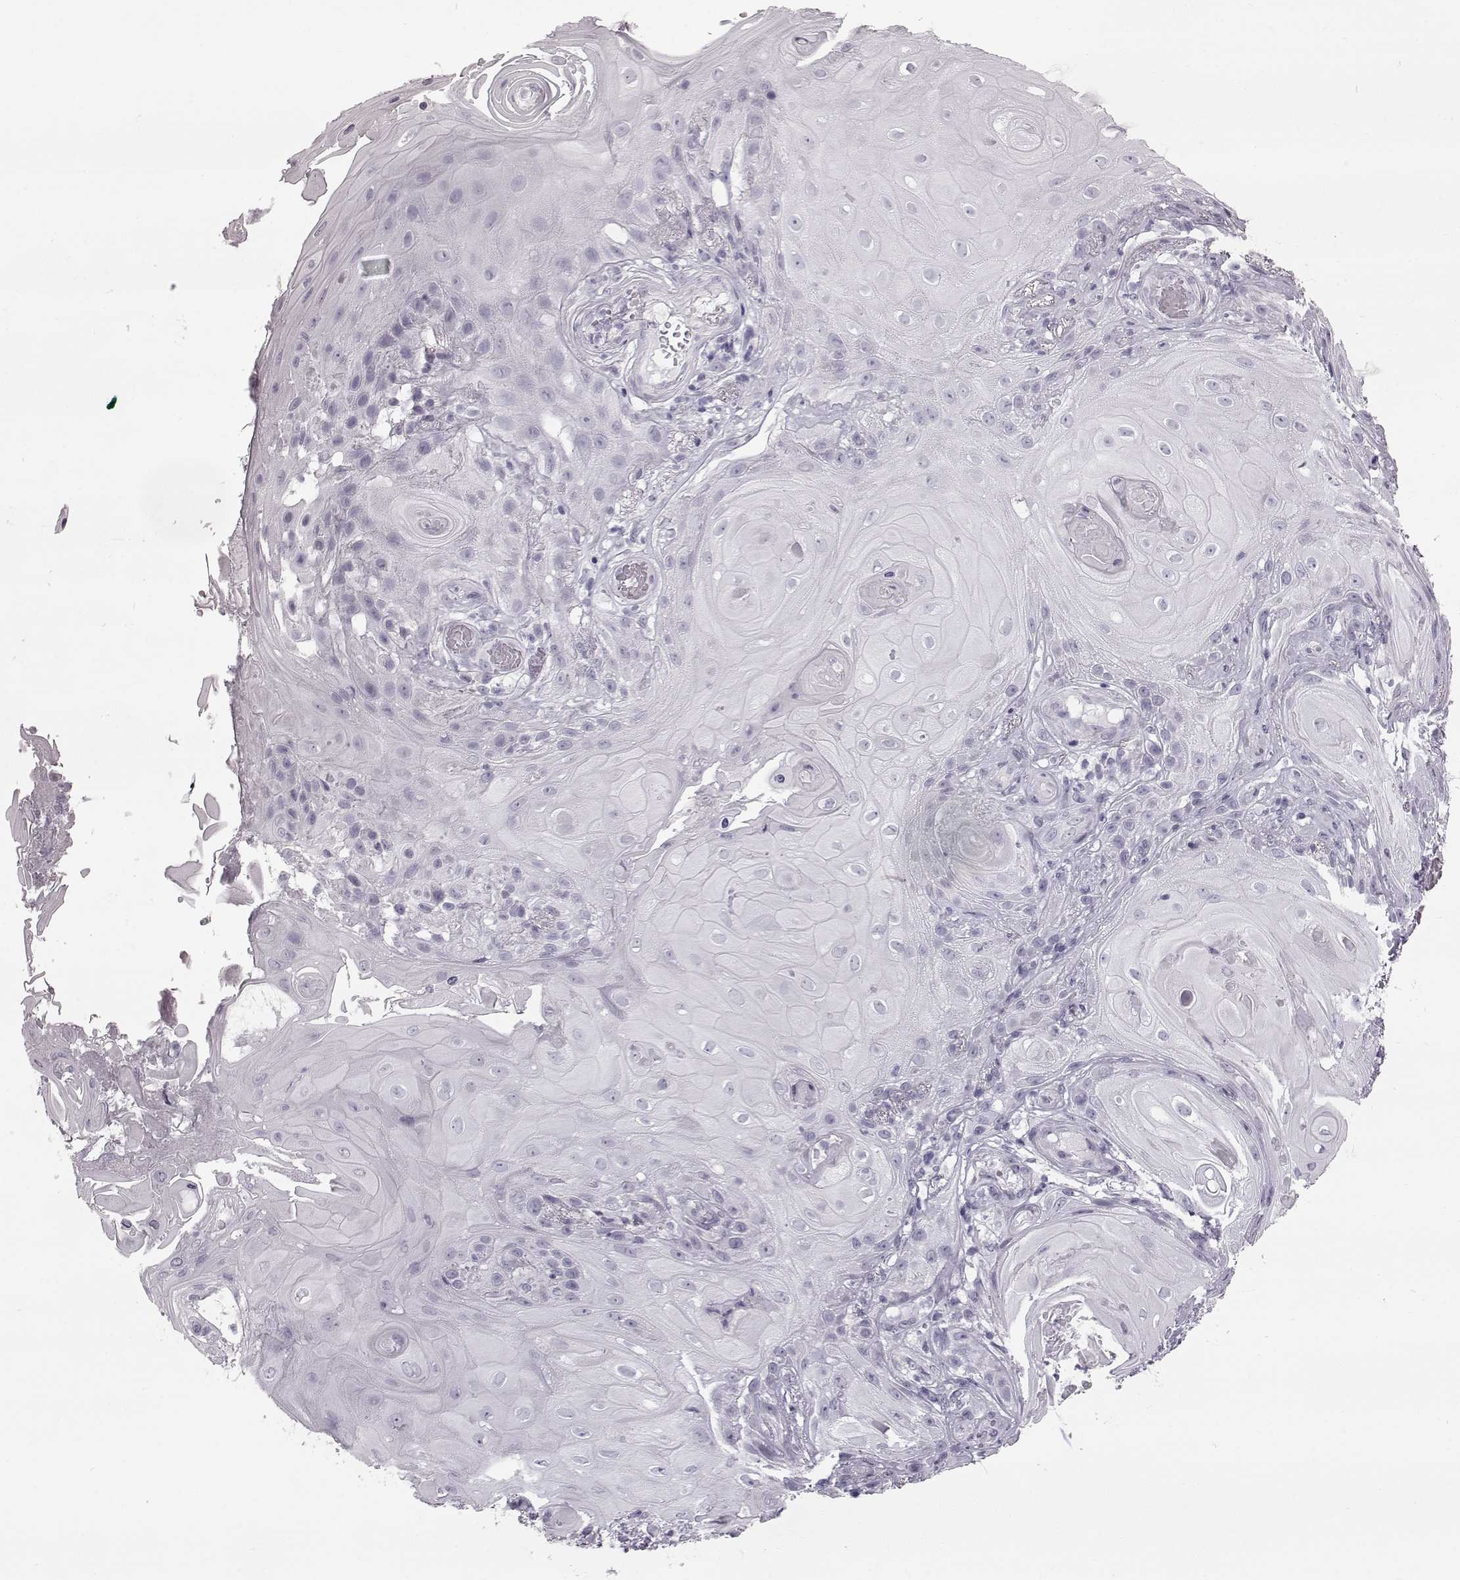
{"staining": {"intensity": "negative", "quantity": "none", "location": "none"}, "tissue": "skin cancer", "cell_type": "Tumor cells", "image_type": "cancer", "snomed": [{"axis": "morphology", "description": "Squamous cell carcinoma, NOS"}, {"axis": "topography", "description": "Skin"}], "caption": "Tumor cells show no significant staining in skin squamous cell carcinoma. (DAB immunohistochemistry with hematoxylin counter stain).", "gene": "TCHHL1", "patient": {"sex": "male", "age": 62}}